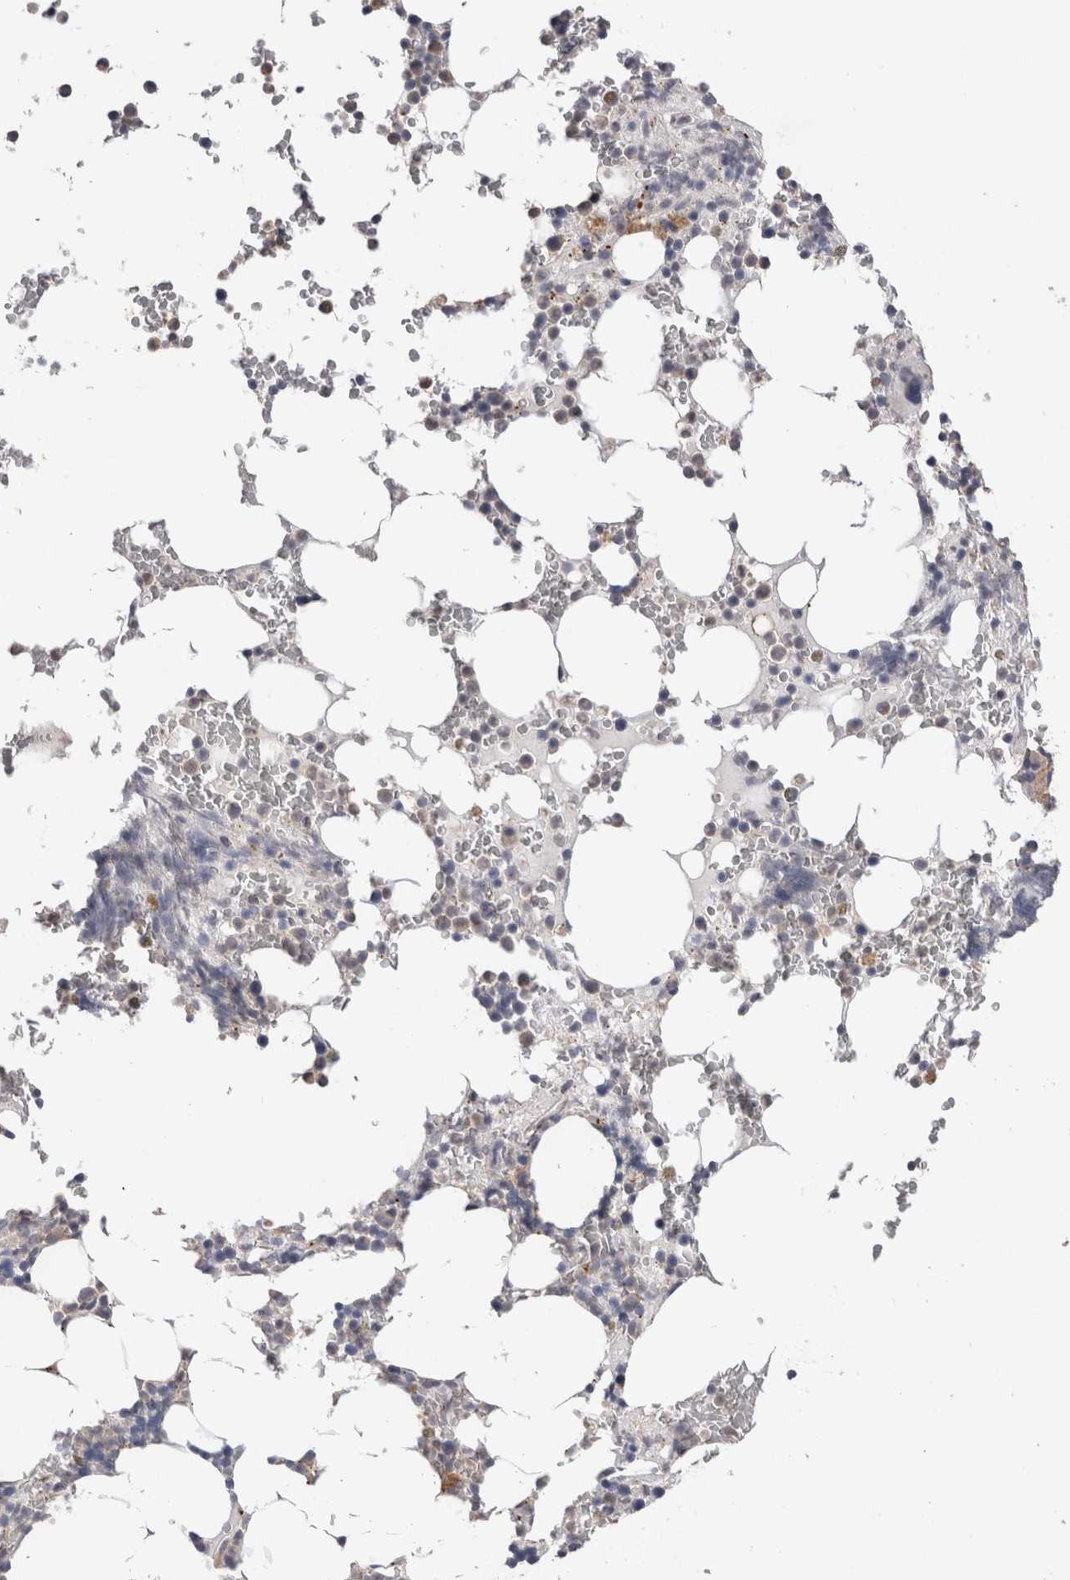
{"staining": {"intensity": "negative", "quantity": "none", "location": "none"}, "tissue": "bone marrow", "cell_type": "Hematopoietic cells", "image_type": "normal", "snomed": [{"axis": "morphology", "description": "Normal tissue, NOS"}, {"axis": "topography", "description": "Bone marrow"}], "caption": "This is a photomicrograph of immunohistochemistry staining of benign bone marrow, which shows no positivity in hematopoietic cells. Brightfield microscopy of immunohistochemistry (IHC) stained with DAB (brown) and hematoxylin (blue), captured at high magnification.", "gene": "CDH6", "patient": {"sex": "male", "age": 58}}